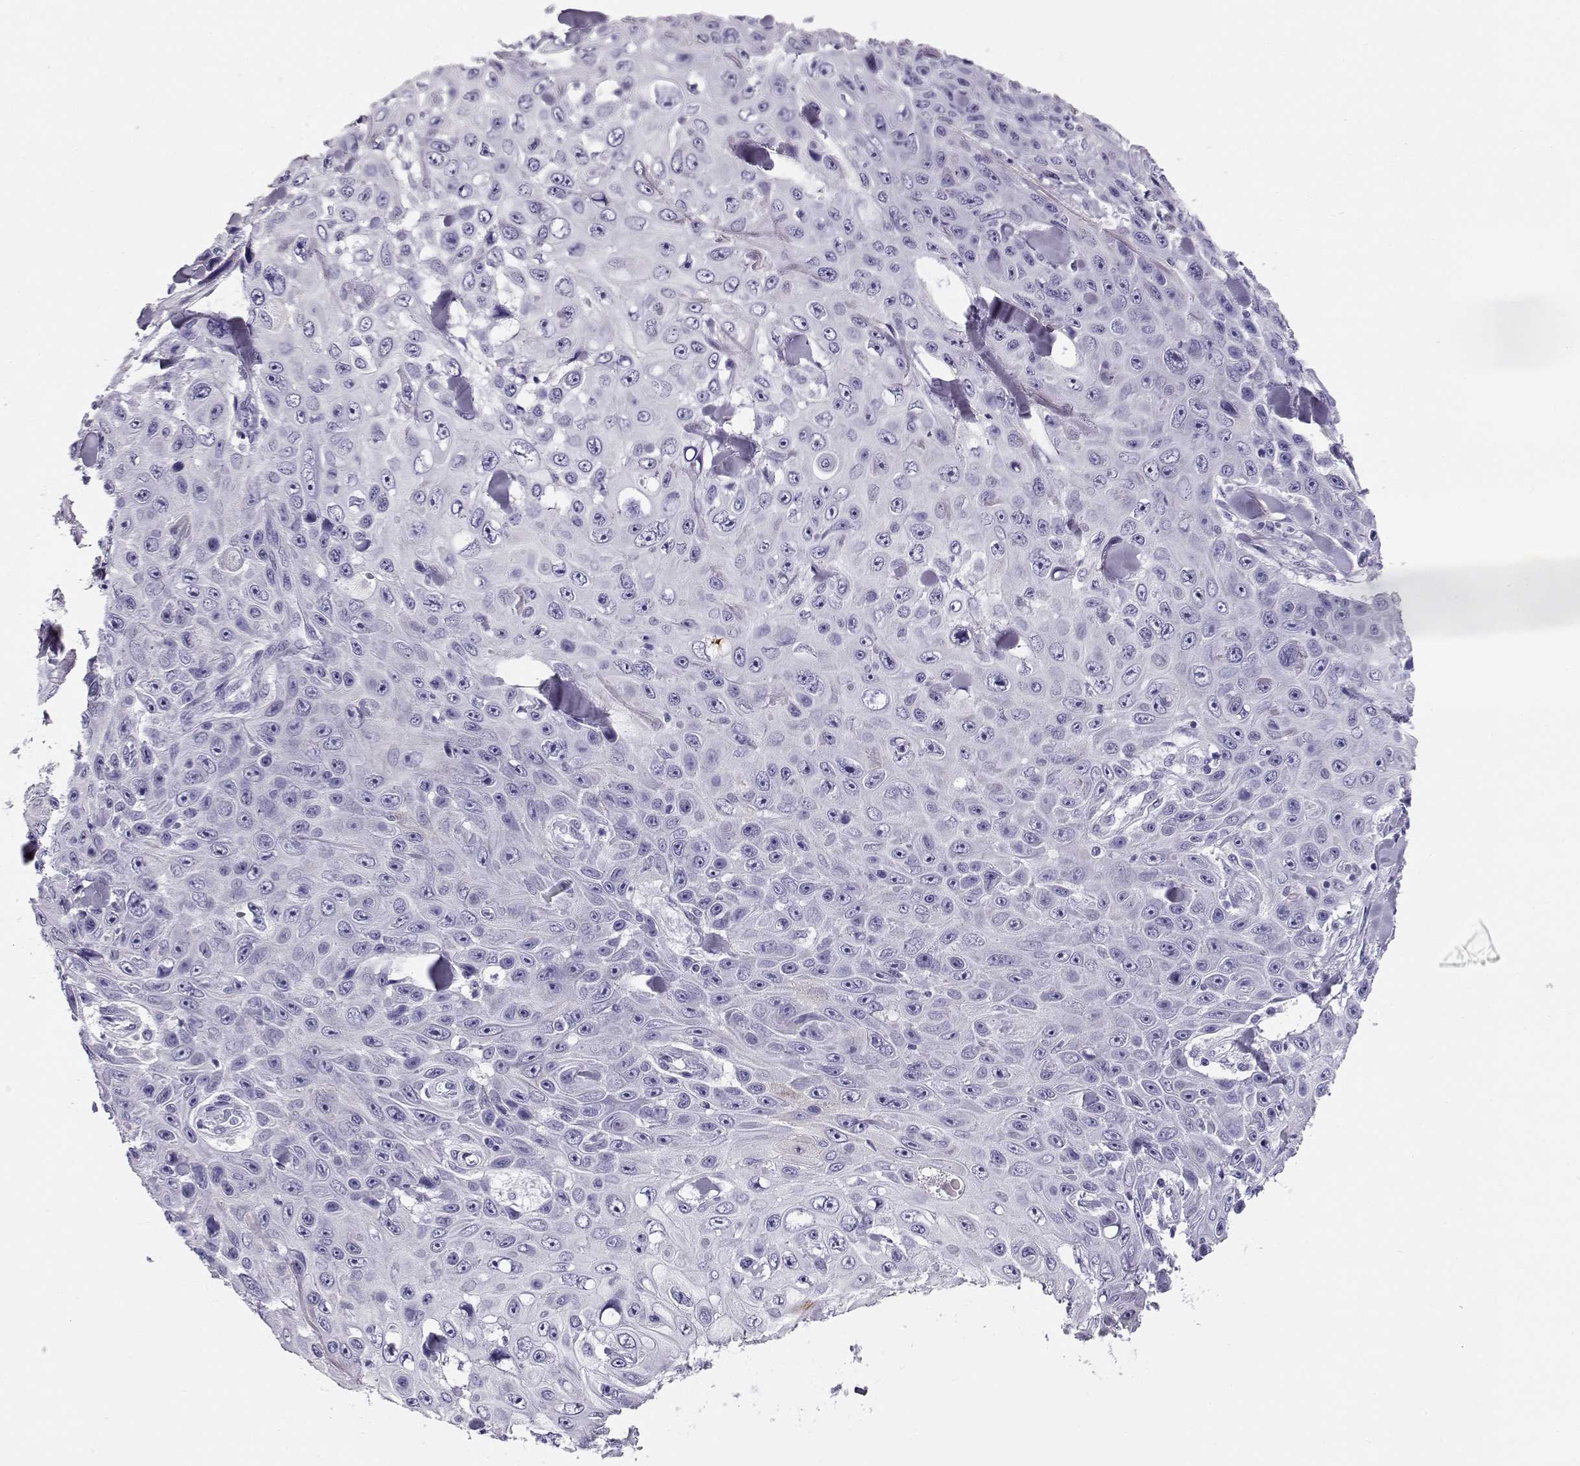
{"staining": {"intensity": "negative", "quantity": "none", "location": "none"}, "tissue": "skin cancer", "cell_type": "Tumor cells", "image_type": "cancer", "snomed": [{"axis": "morphology", "description": "Squamous cell carcinoma, NOS"}, {"axis": "topography", "description": "Skin"}], "caption": "IHC photomicrograph of neoplastic tissue: human skin squamous cell carcinoma stained with DAB shows no significant protein staining in tumor cells.", "gene": "CRX", "patient": {"sex": "male", "age": 82}}